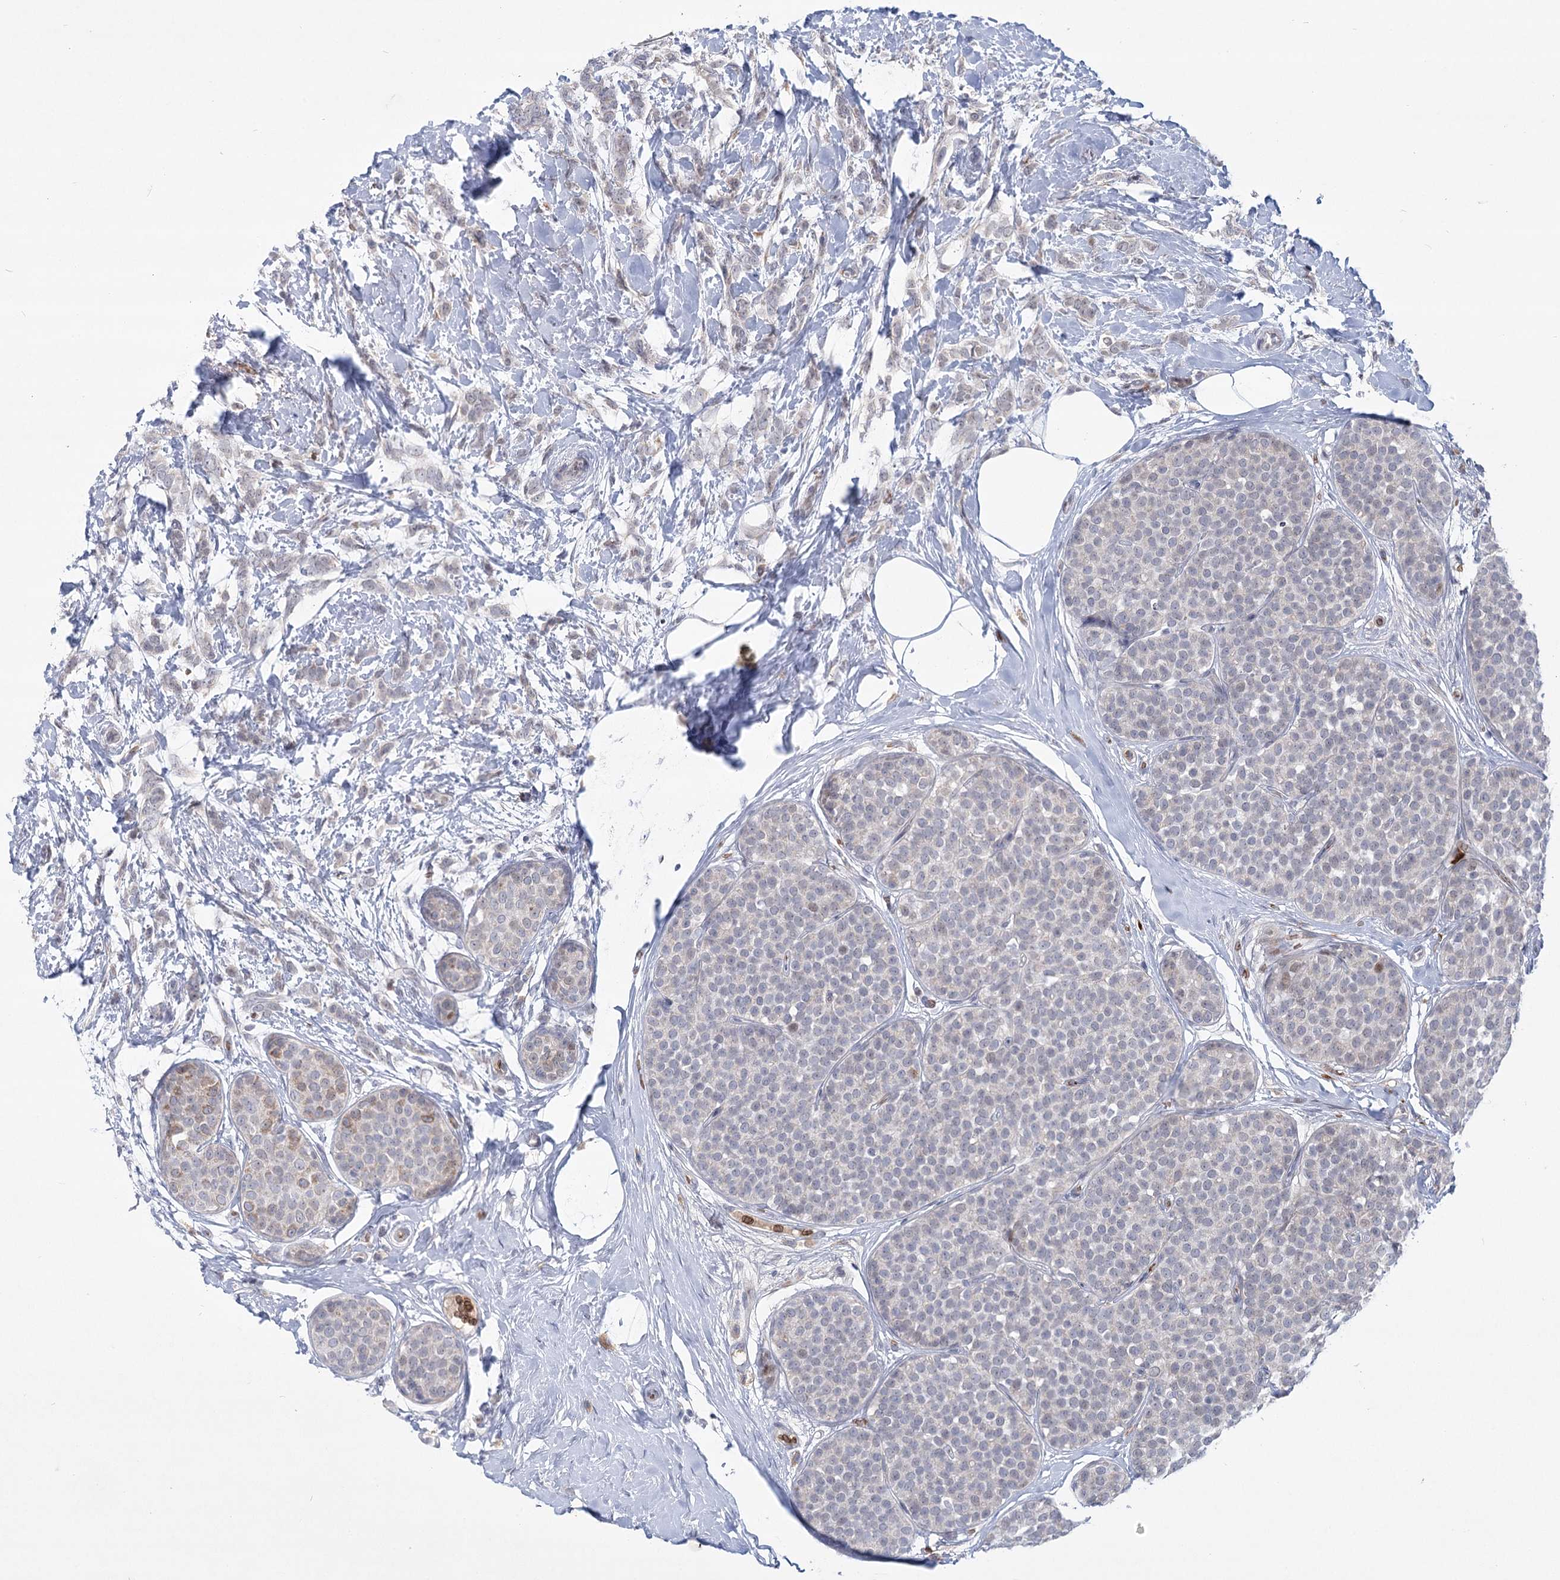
{"staining": {"intensity": "weak", "quantity": "<25%", "location": "nuclear"}, "tissue": "breast cancer", "cell_type": "Tumor cells", "image_type": "cancer", "snomed": [{"axis": "morphology", "description": "Lobular carcinoma, in situ"}, {"axis": "morphology", "description": "Lobular carcinoma"}, {"axis": "topography", "description": "Breast"}], "caption": "This is an IHC image of human breast lobular carcinoma. There is no staining in tumor cells.", "gene": "NSMCE4A", "patient": {"sex": "female", "age": 41}}